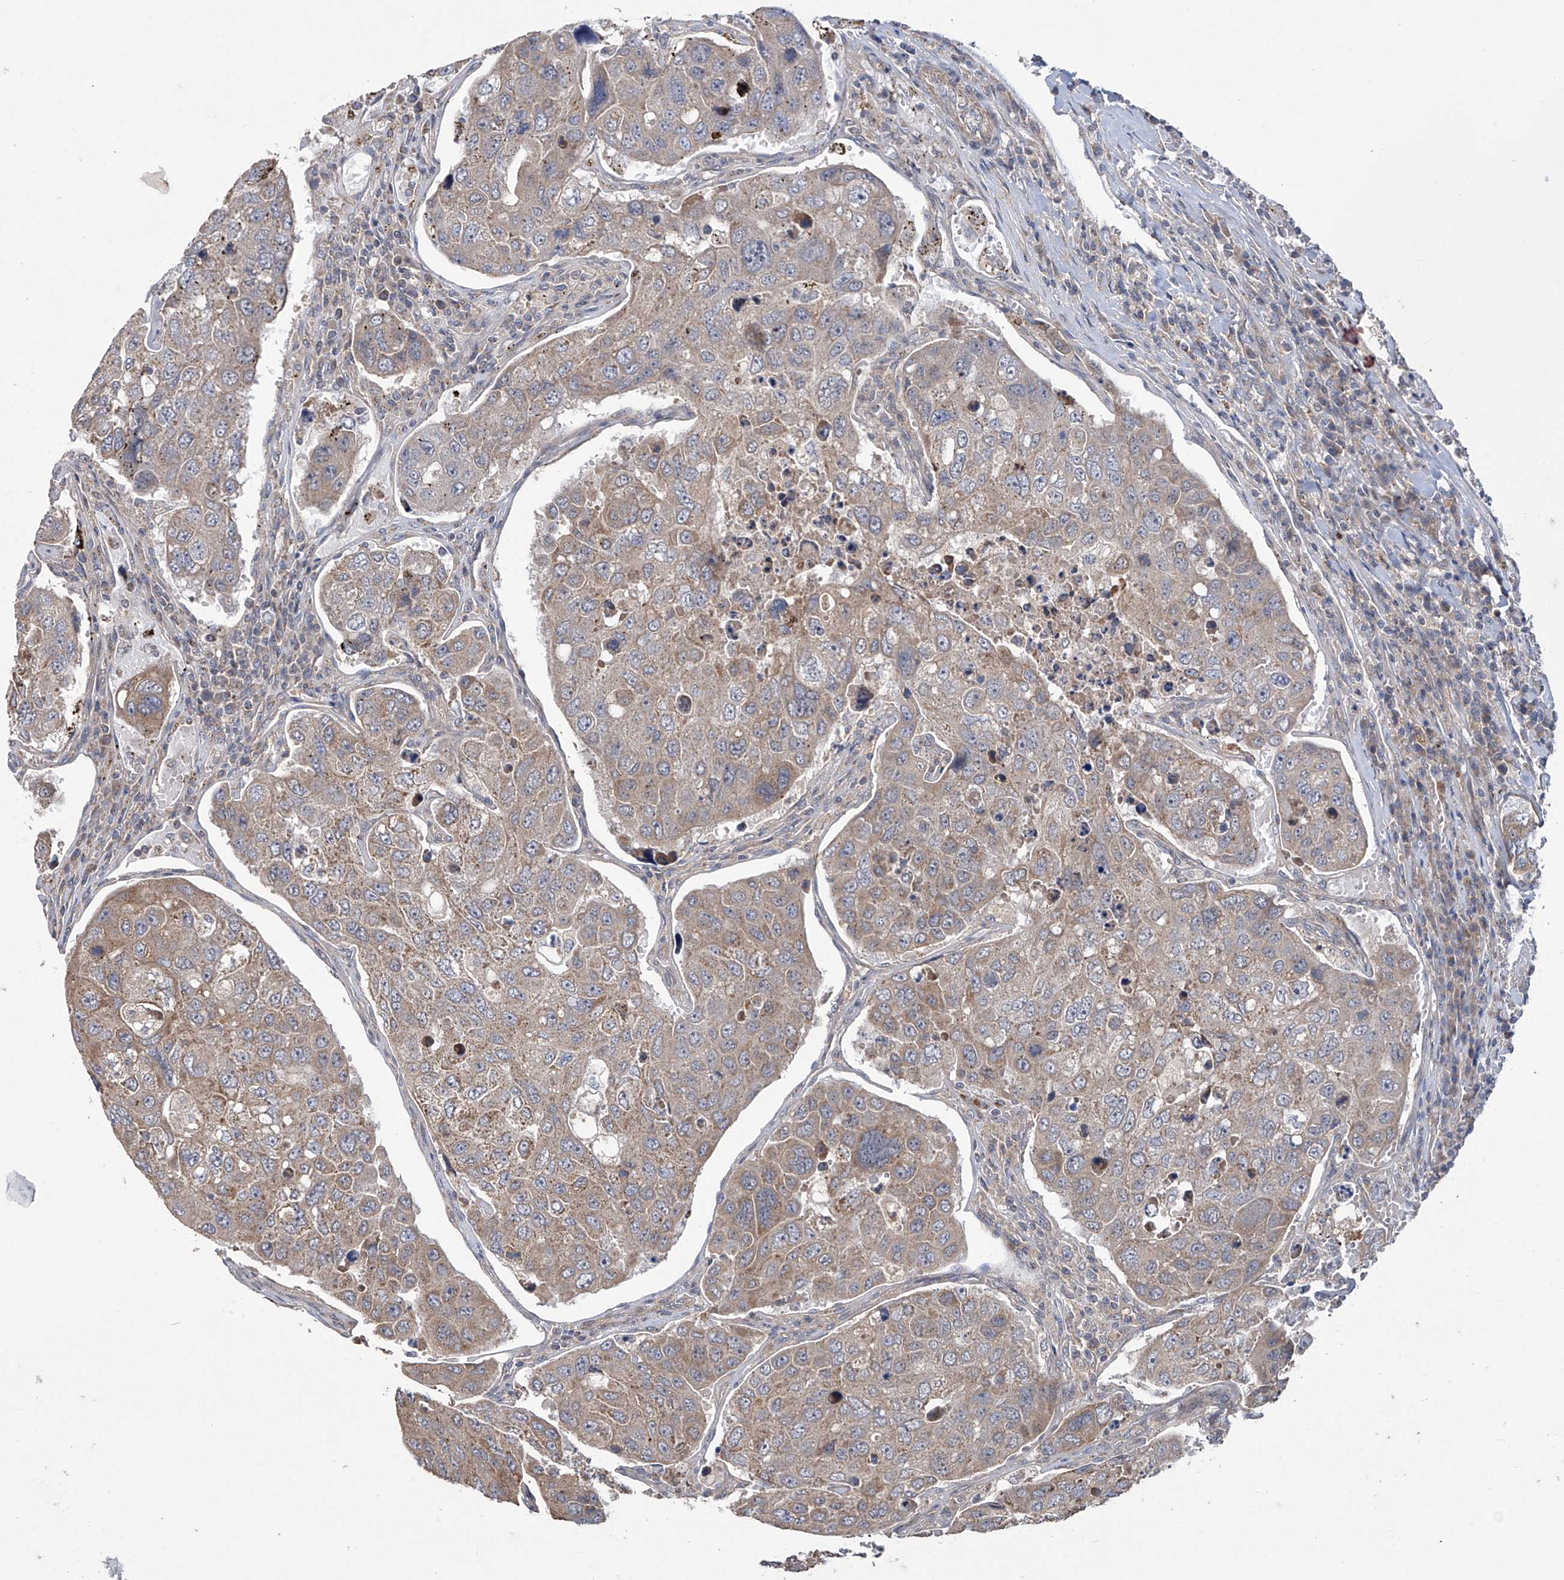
{"staining": {"intensity": "weak", "quantity": ">75%", "location": "cytoplasmic/membranous"}, "tissue": "urothelial cancer", "cell_type": "Tumor cells", "image_type": "cancer", "snomed": [{"axis": "morphology", "description": "Urothelial carcinoma, High grade"}, {"axis": "topography", "description": "Lymph node"}, {"axis": "topography", "description": "Urinary bladder"}], "caption": "Brown immunohistochemical staining in human urothelial cancer demonstrates weak cytoplasmic/membranous expression in about >75% of tumor cells.", "gene": "TRIM60", "patient": {"sex": "male", "age": 51}}